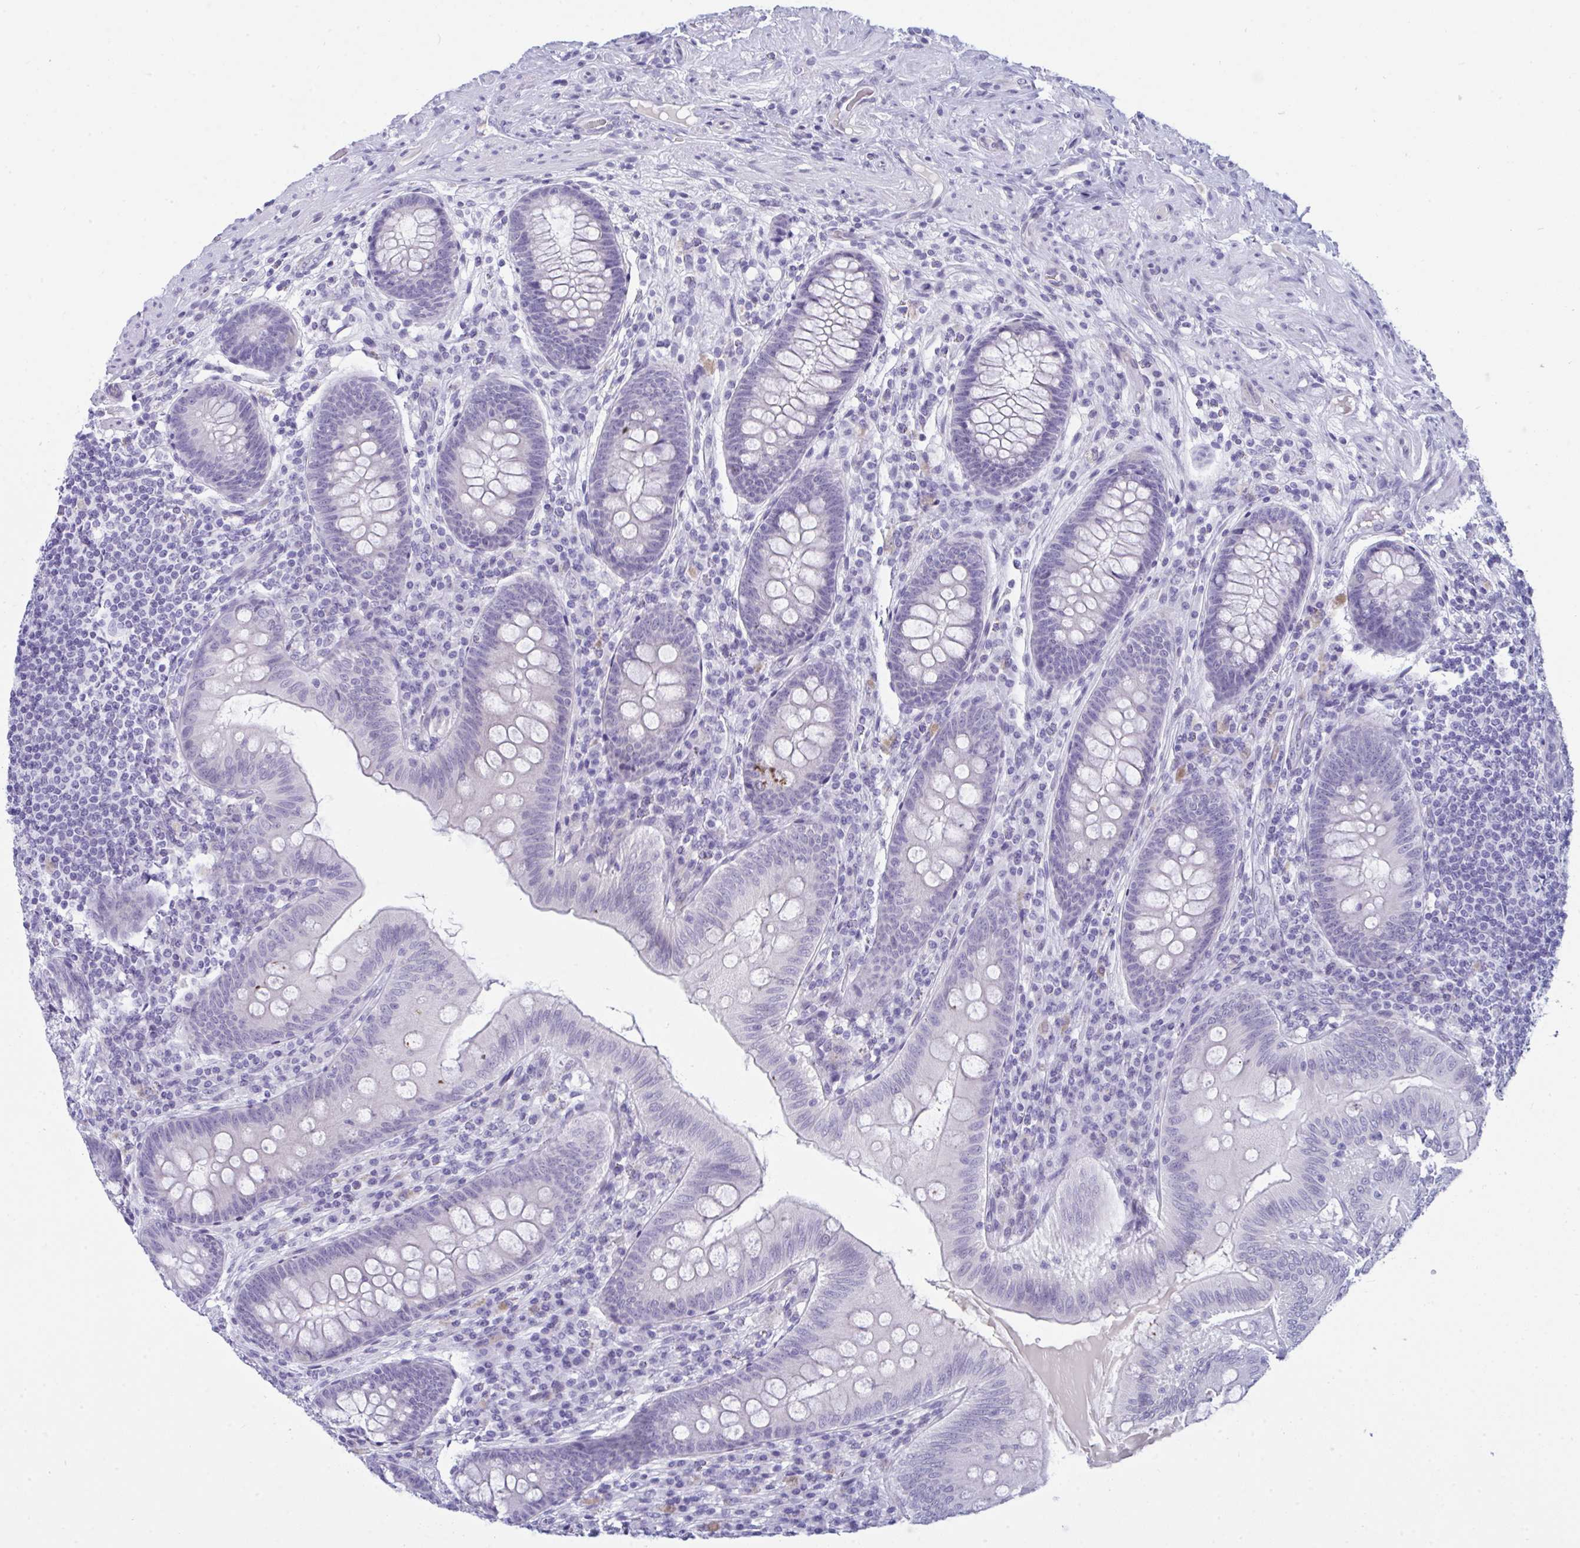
{"staining": {"intensity": "negative", "quantity": "none", "location": "none"}, "tissue": "appendix", "cell_type": "Glandular cells", "image_type": "normal", "snomed": [{"axis": "morphology", "description": "Normal tissue, NOS"}, {"axis": "topography", "description": "Appendix"}], "caption": "Glandular cells are negative for protein expression in normal human appendix. (Immunohistochemistry, brightfield microscopy, high magnification).", "gene": "PRDM9", "patient": {"sex": "male", "age": 71}}